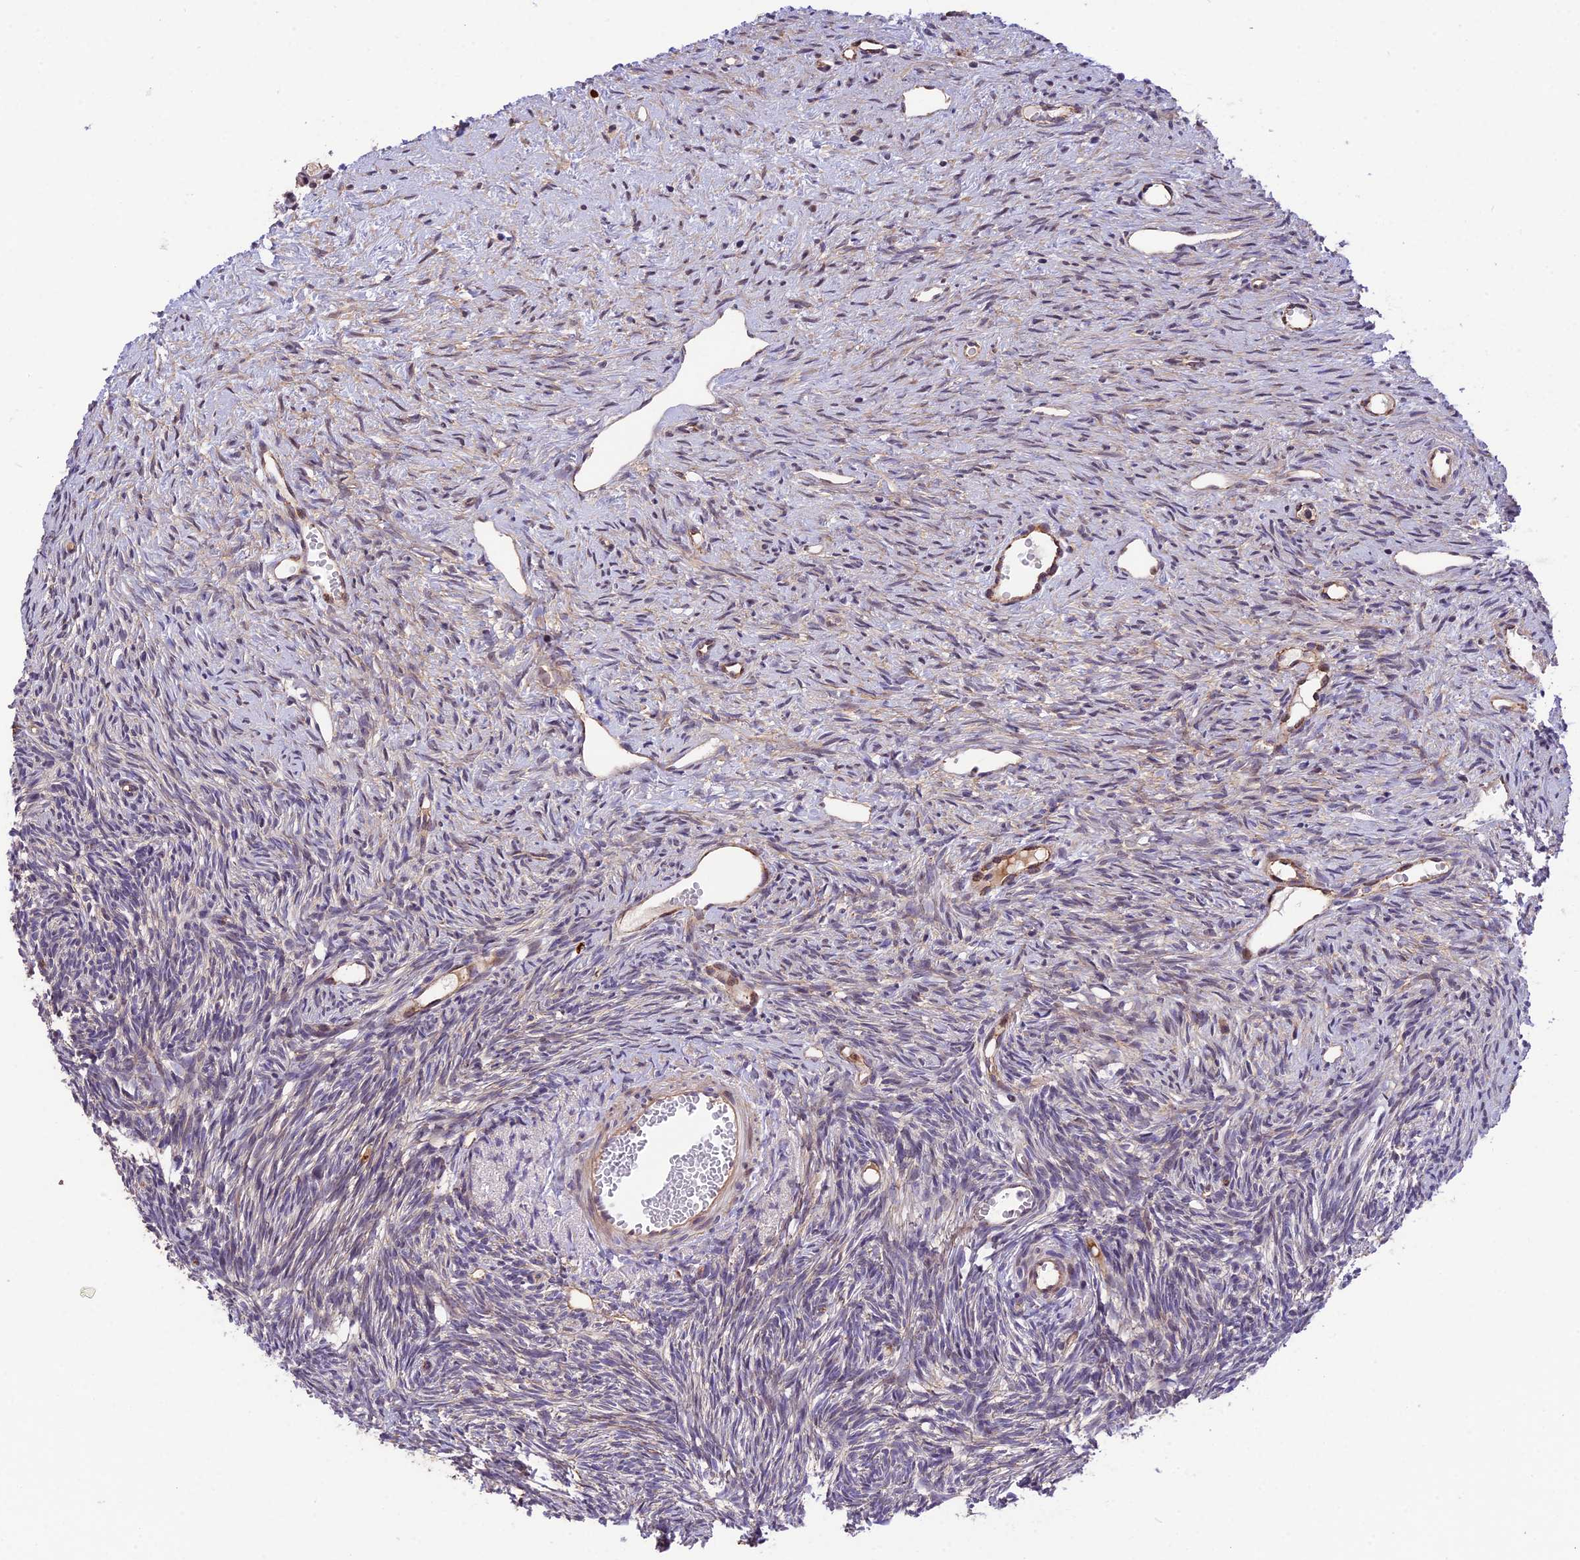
{"staining": {"intensity": "weak", "quantity": ">75%", "location": "cytoplasmic/membranous"}, "tissue": "ovary", "cell_type": "Follicle cells", "image_type": "normal", "snomed": [{"axis": "morphology", "description": "Normal tissue, NOS"}, {"axis": "topography", "description": "Ovary"}], "caption": "The immunohistochemical stain highlights weak cytoplasmic/membranous staining in follicle cells of benign ovary.", "gene": "MFSD2A", "patient": {"sex": "female", "age": 51}}